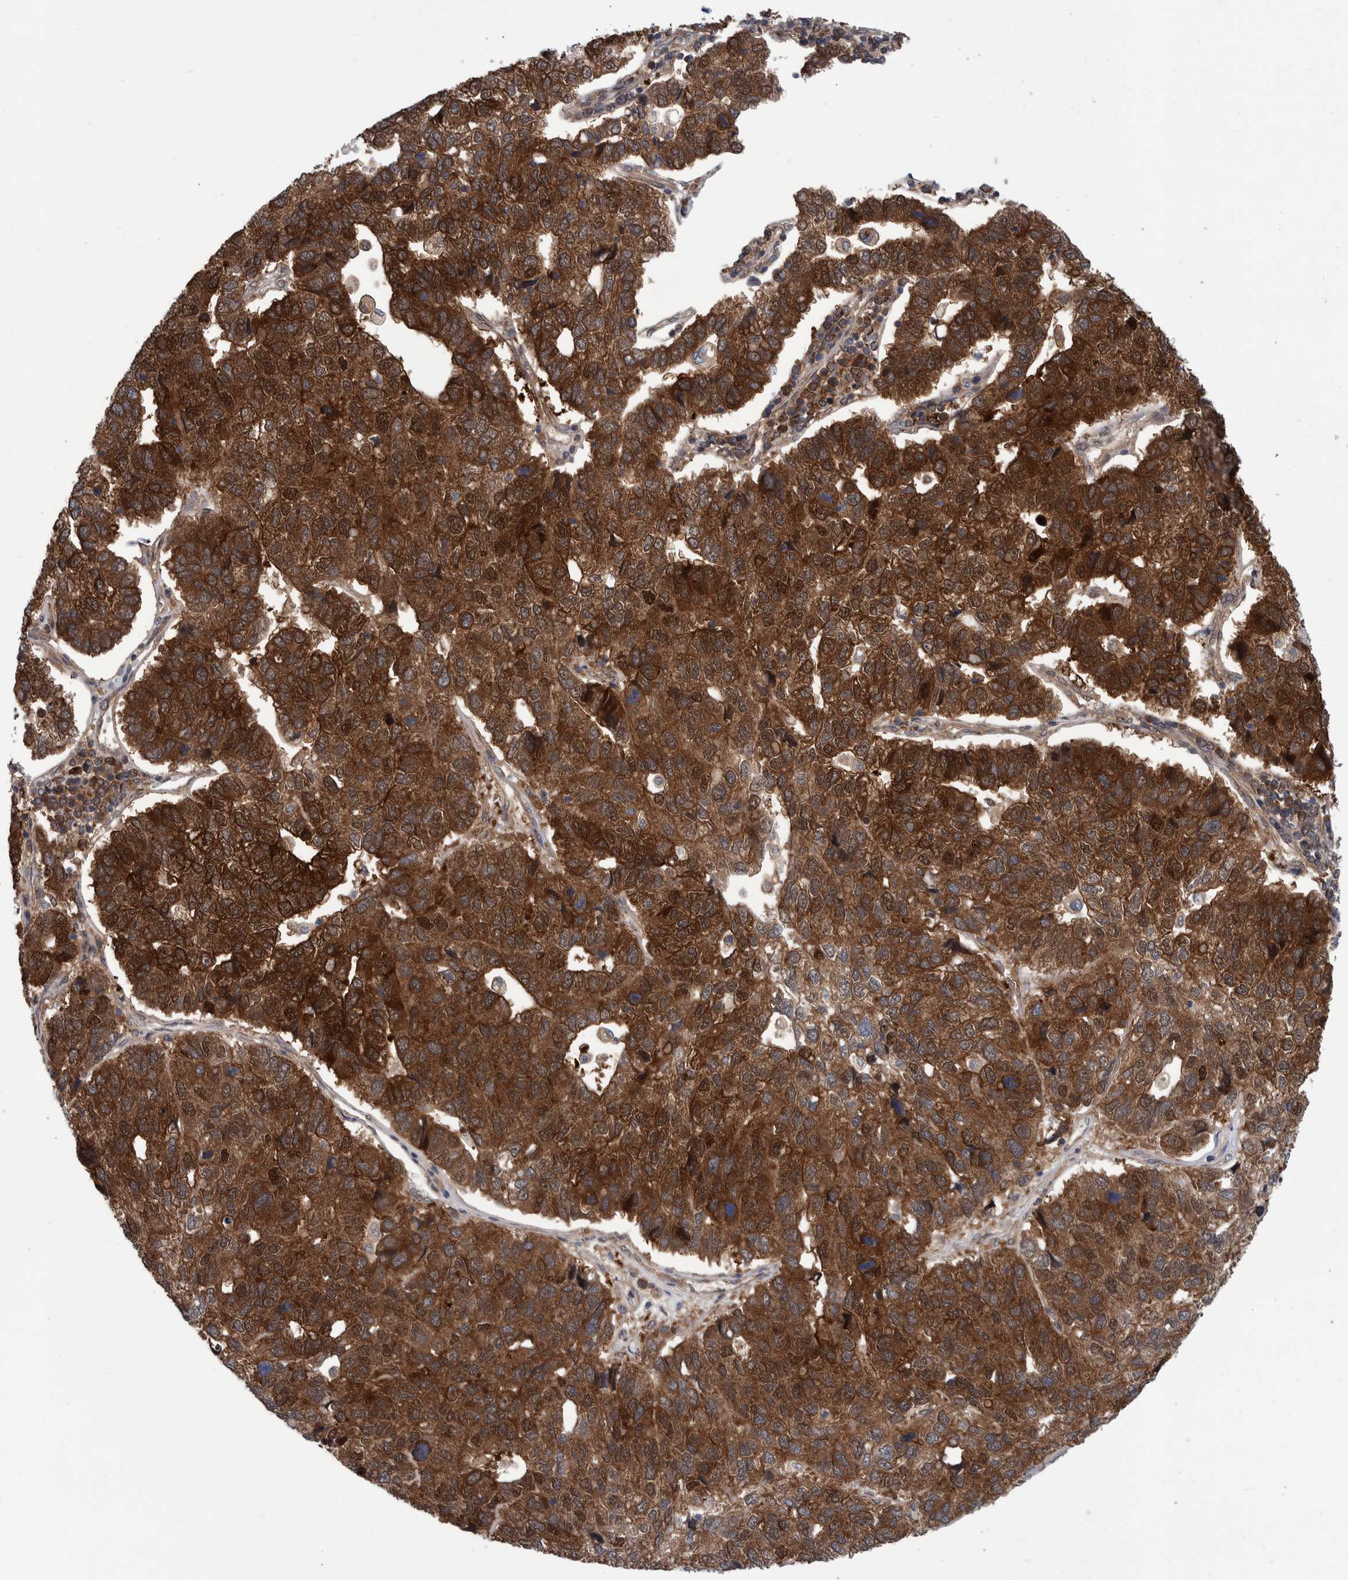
{"staining": {"intensity": "strong", "quantity": ">75%", "location": "cytoplasmic/membranous"}, "tissue": "pancreatic cancer", "cell_type": "Tumor cells", "image_type": "cancer", "snomed": [{"axis": "morphology", "description": "Adenocarcinoma, NOS"}, {"axis": "topography", "description": "Pancreas"}], "caption": "Human pancreatic cancer (adenocarcinoma) stained with a brown dye demonstrates strong cytoplasmic/membranous positive positivity in about >75% of tumor cells.", "gene": "PFAS", "patient": {"sex": "female", "age": 61}}